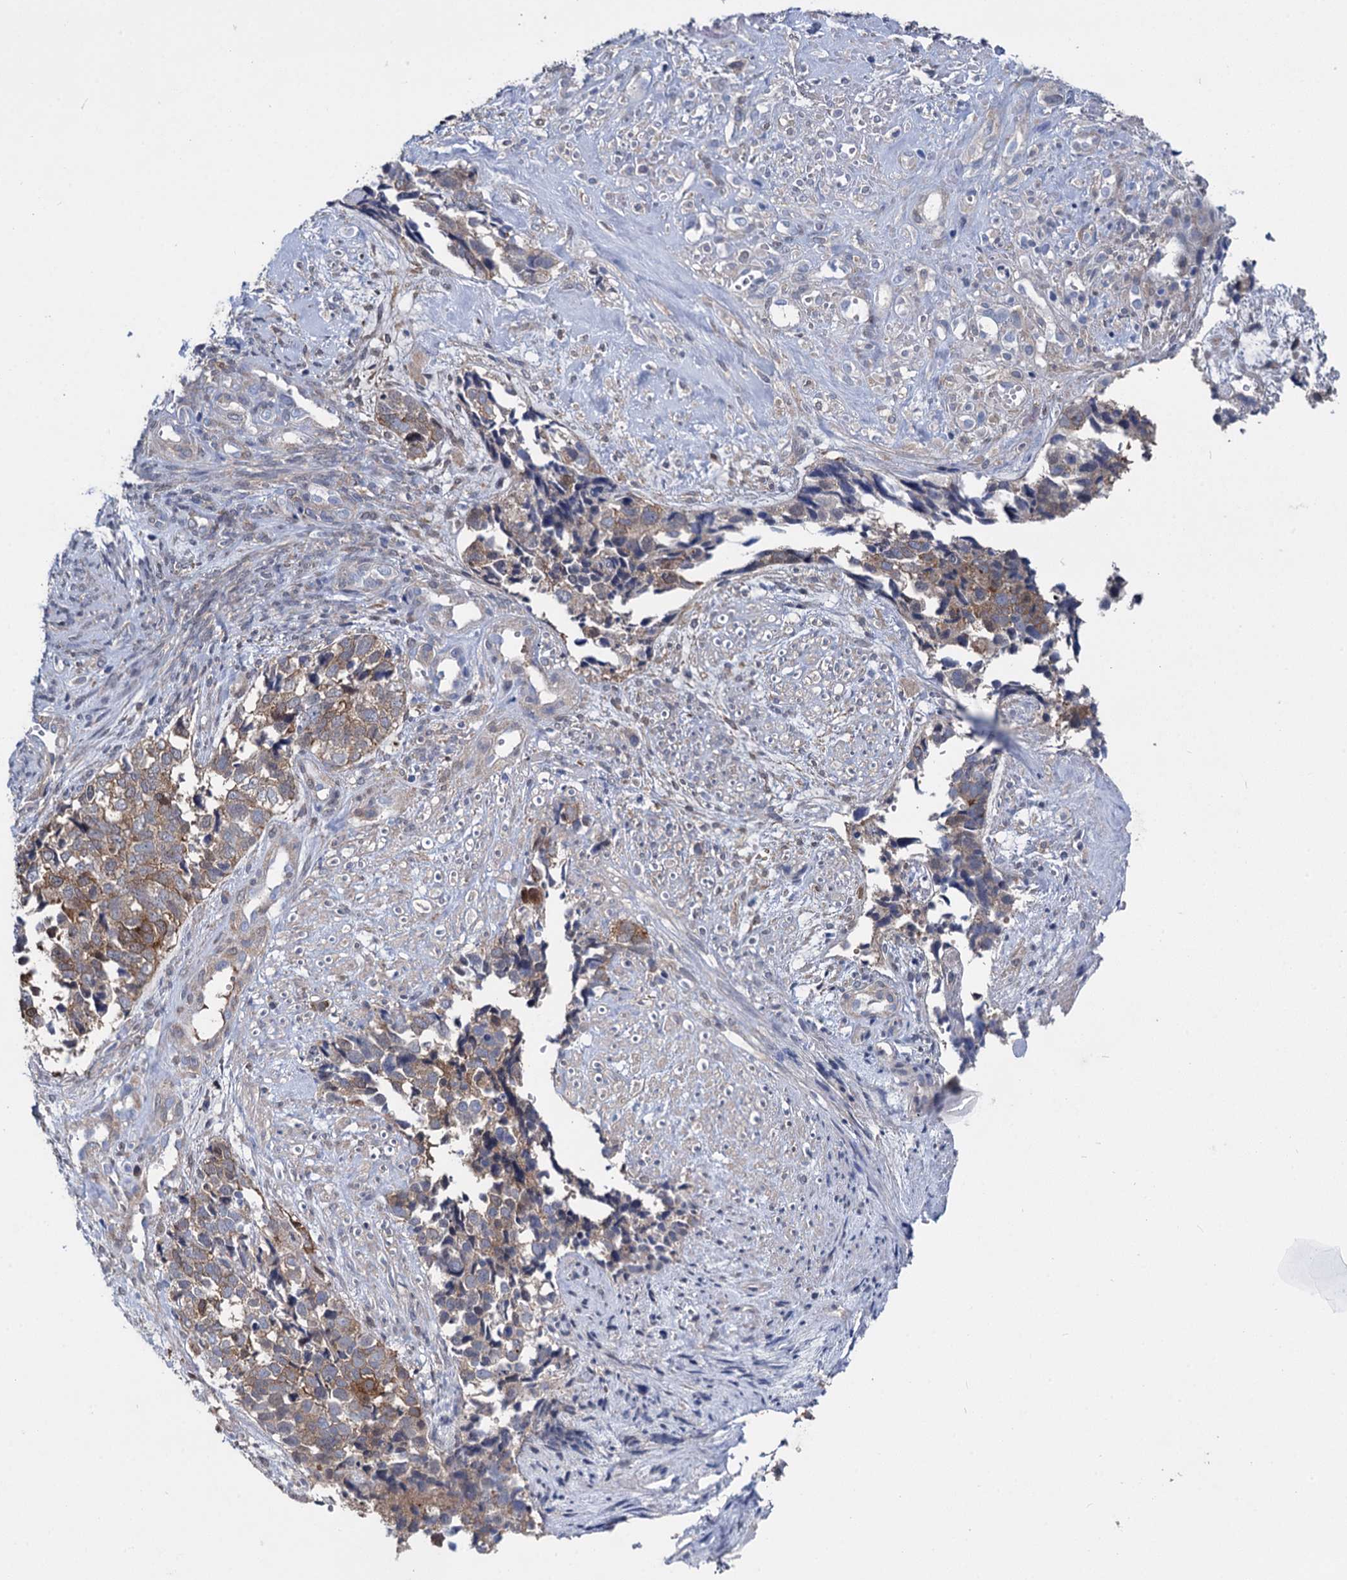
{"staining": {"intensity": "moderate", "quantity": "25%-75%", "location": "cytoplasmic/membranous,nuclear"}, "tissue": "cervical cancer", "cell_type": "Tumor cells", "image_type": "cancer", "snomed": [{"axis": "morphology", "description": "Squamous cell carcinoma, NOS"}, {"axis": "topography", "description": "Cervix"}], "caption": "A medium amount of moderate cytoplasmic/membranous and nuclear positivity is seen in about 25%-75% of tumor cells in cervical squamous cell carcinoma tissue. Nuclei are stained in blue.", "gene": "GSTM3", "patient": {"sex": "female", "age": 63}}